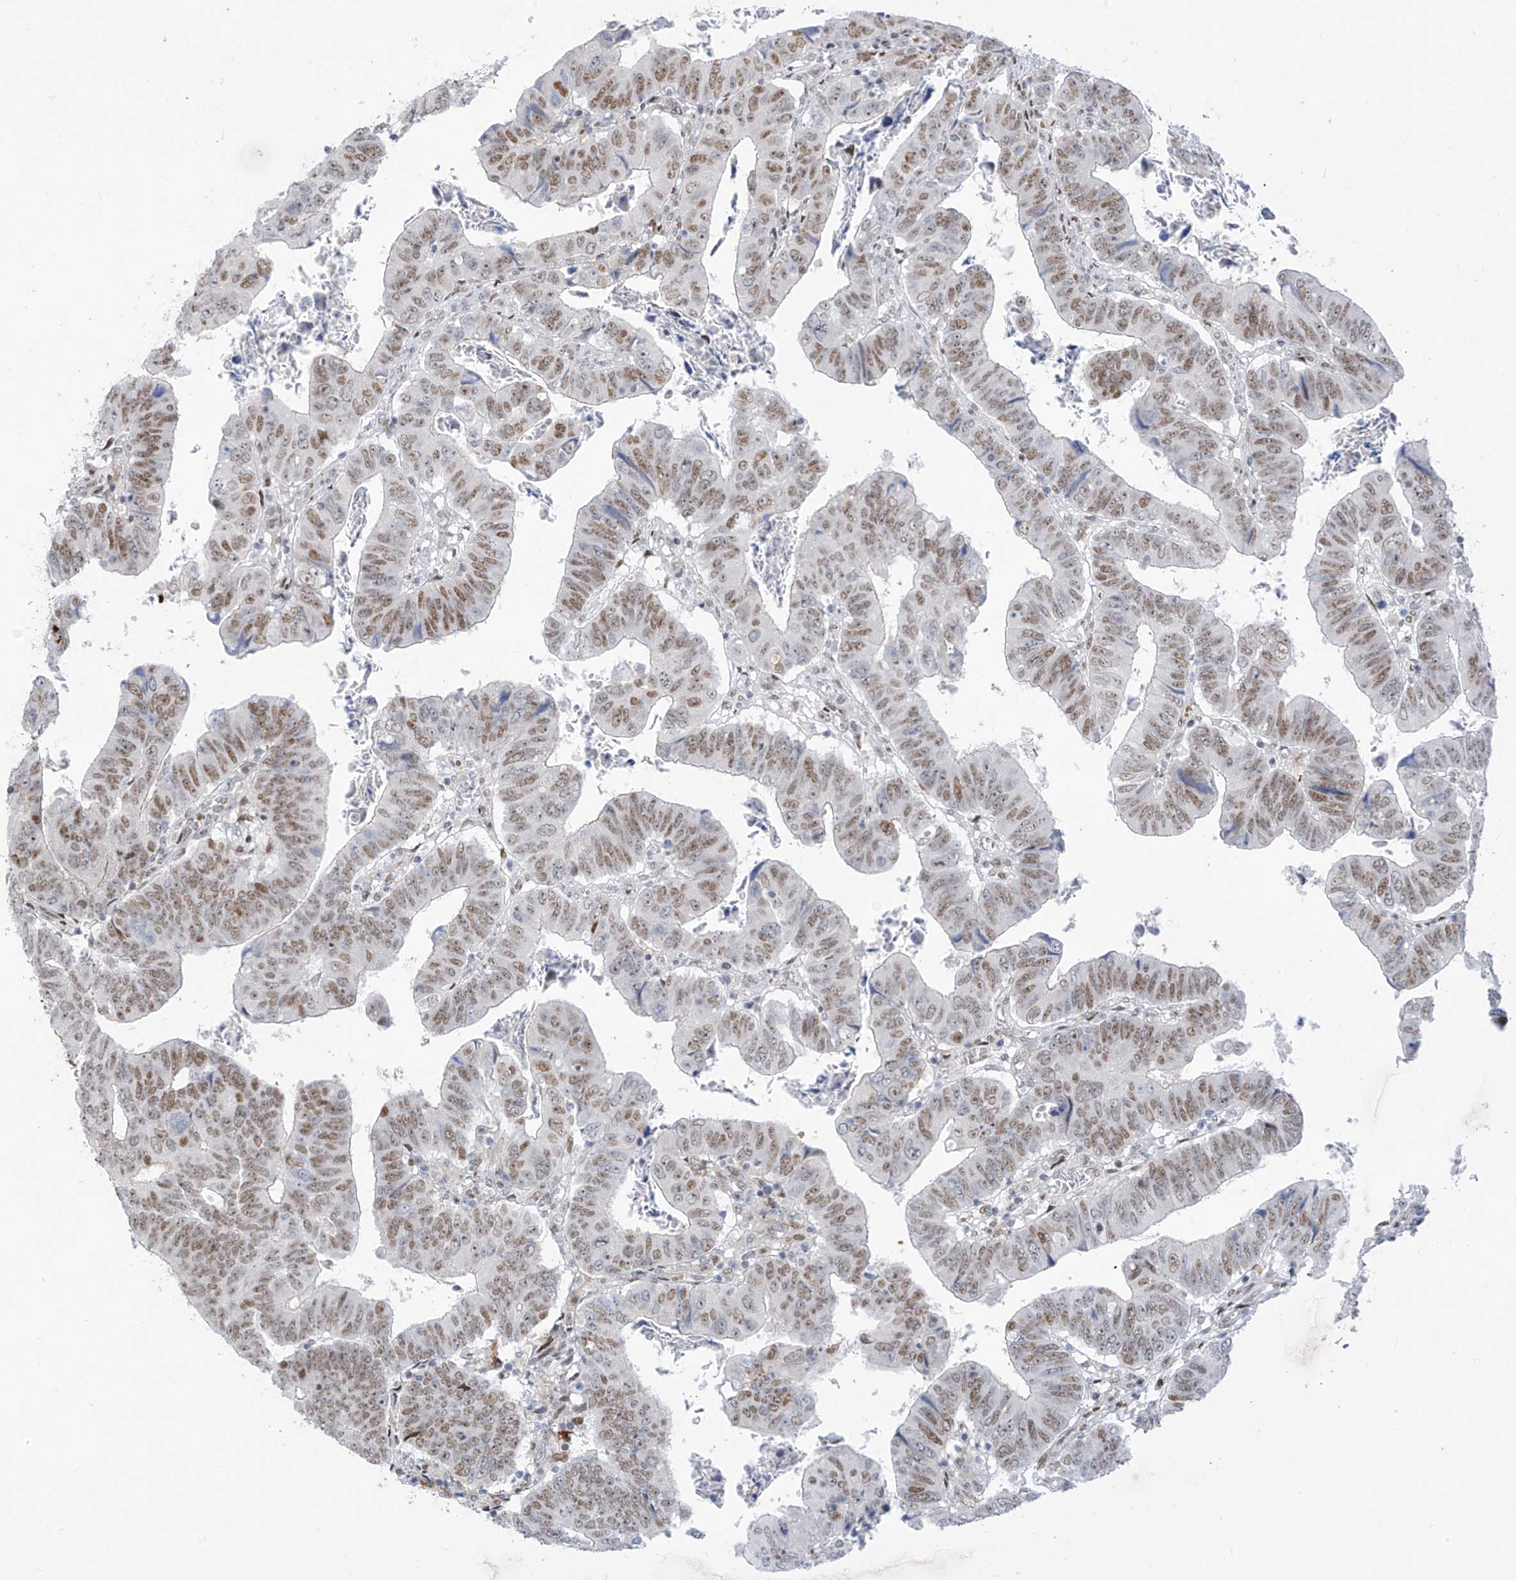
{"staining": {"intensity": "moderate", "quantity": ">75%", "location": "nuclear"}, "tissue": "colorectal cancer", "cell_type": "Tumor cells", "image_type": "cancer", "snomed": [{"axis": "morphology", "description": "Normal tissue, NOS"}, {"axis": "morphology", "description": "Adenocarcinoma, NOS"}, {"axis": "topography", "description": "Rectum"}], "caption": "A brown stain shows moderate nuclear positivity of a protein in human colorectal adenocarcinoma tumor cells.", "gene": "LIN9", "patient": {"sex": "female", "age": 65}}